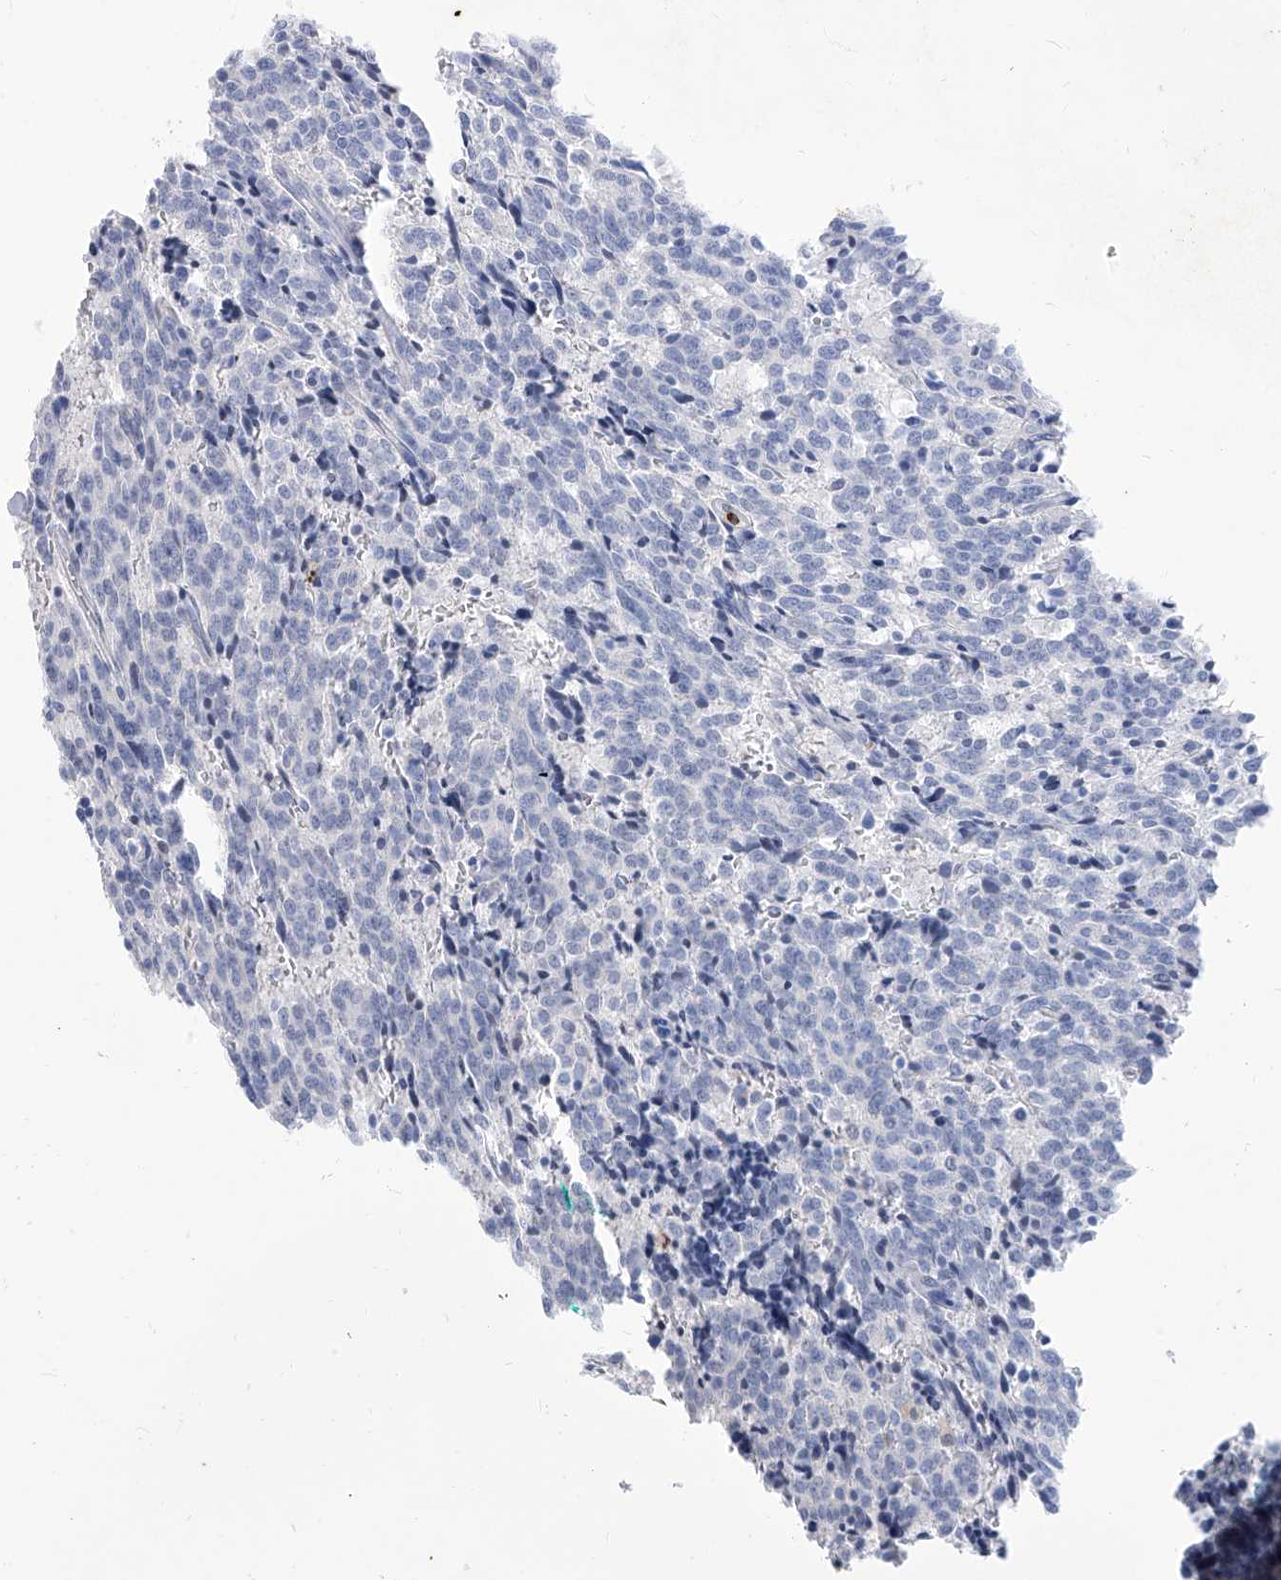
{"staining": {"intensity": "negative", "quantity": "none", "location": "none"}, "tissue": "carcinoid", "cell_type": "Tumor cells", "image_type": "cancer", "snomed": [{"axis": "morphology", "description": "Carcinoid, malignant, NOS"}, {"axis": "topography", "description": "Lung"}], "caption": "A micrograph of human carcinoid is negative for staining in tumor cells.", "gene": "PHF20", "patient": {"sex": "female", "age": 46}}